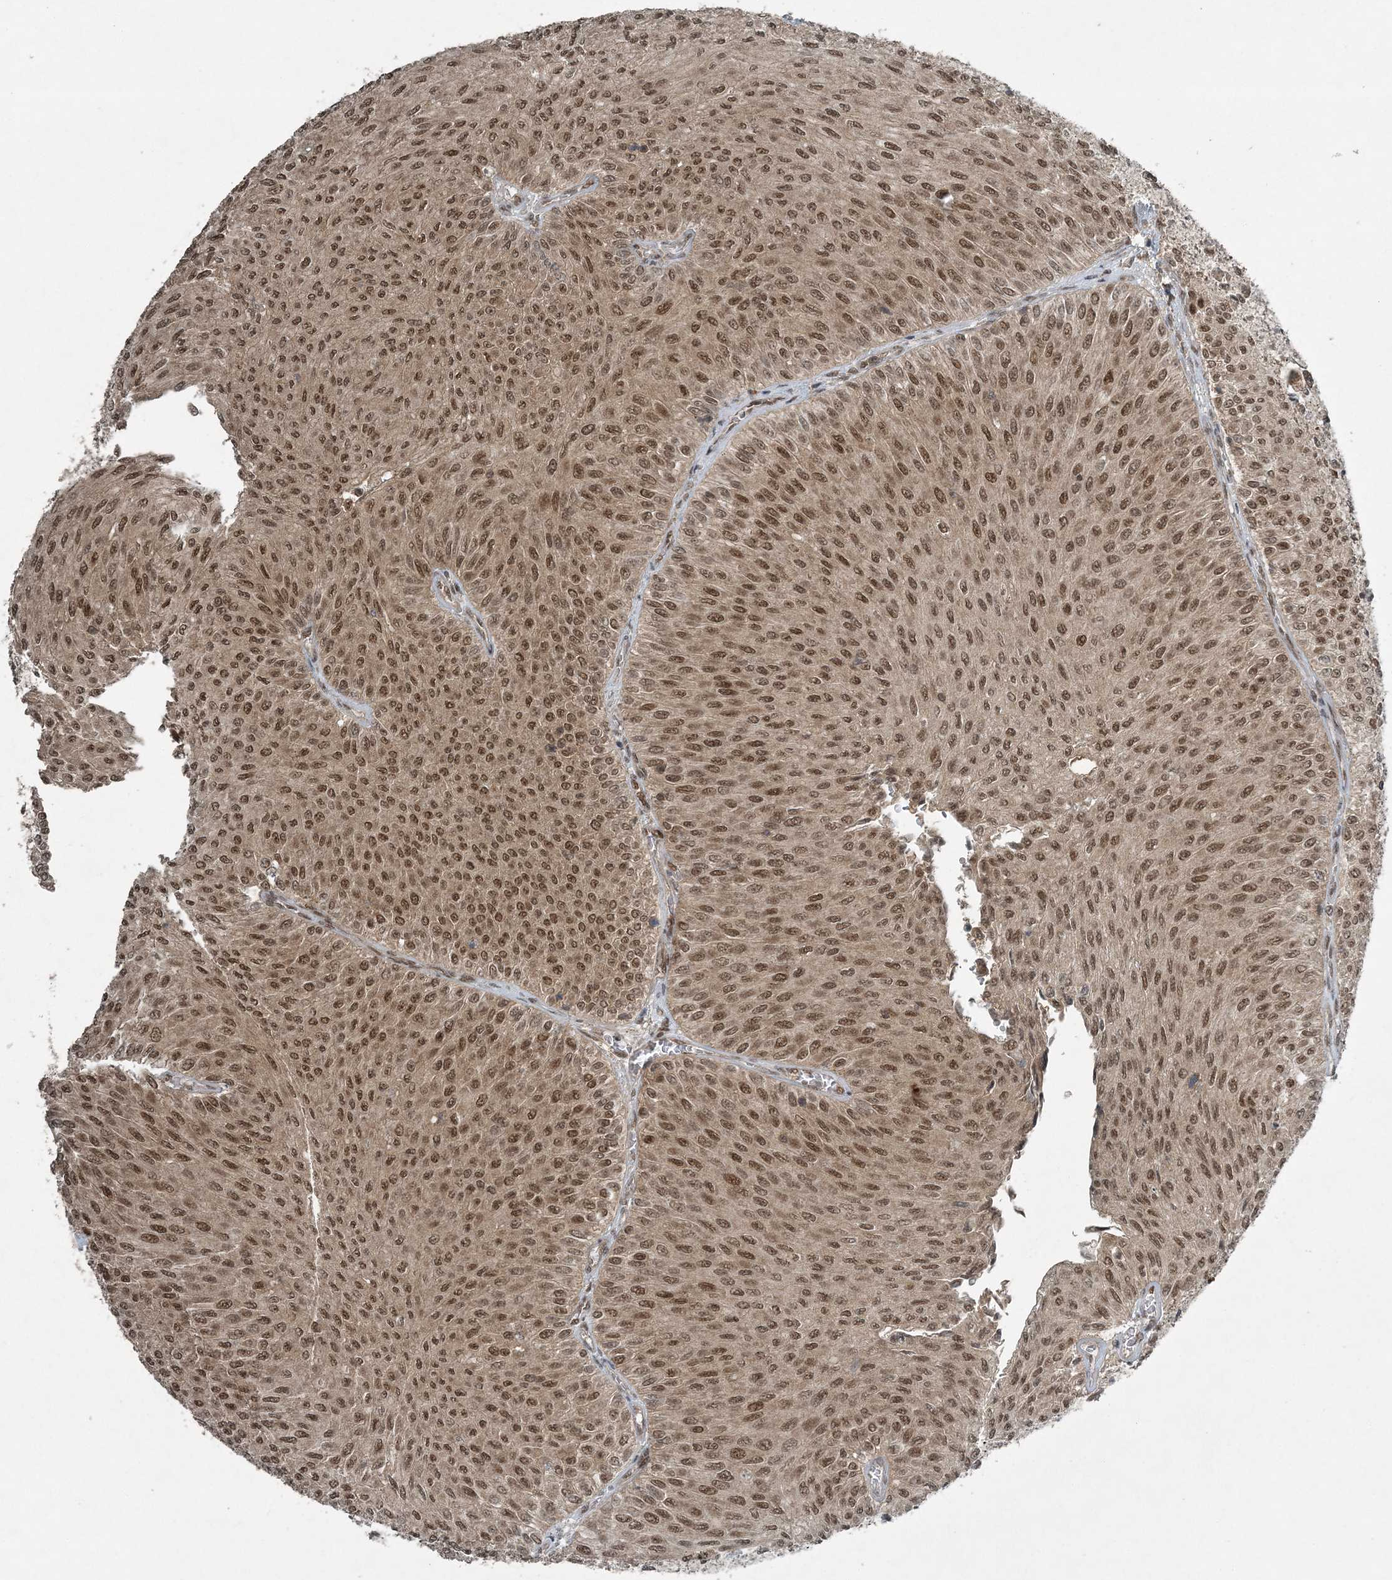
{"staining": {"intensity": "moderate", "quantity": ">75%", "location": "nuclear"}, "tissue": "urothelial cancer", "cell_type": "Tumor cells", "image_type": "cancer", "snomed": [{"axis": "morphology", "description": "Urothelial carcinoma, Low grade"}, {"axis": "topography", "description": "Urinary bladder"}], "caption": "This histopathology image demonstrates low-grade urothelial carcinoma stained with IHC to label a protein in brown. The nuclear of tumor cells show moderate positivity for the protein. Nuclei are counter-stained blue.", "gene": "COPS7B", "patient": {"sex": "male", "age": 78}}